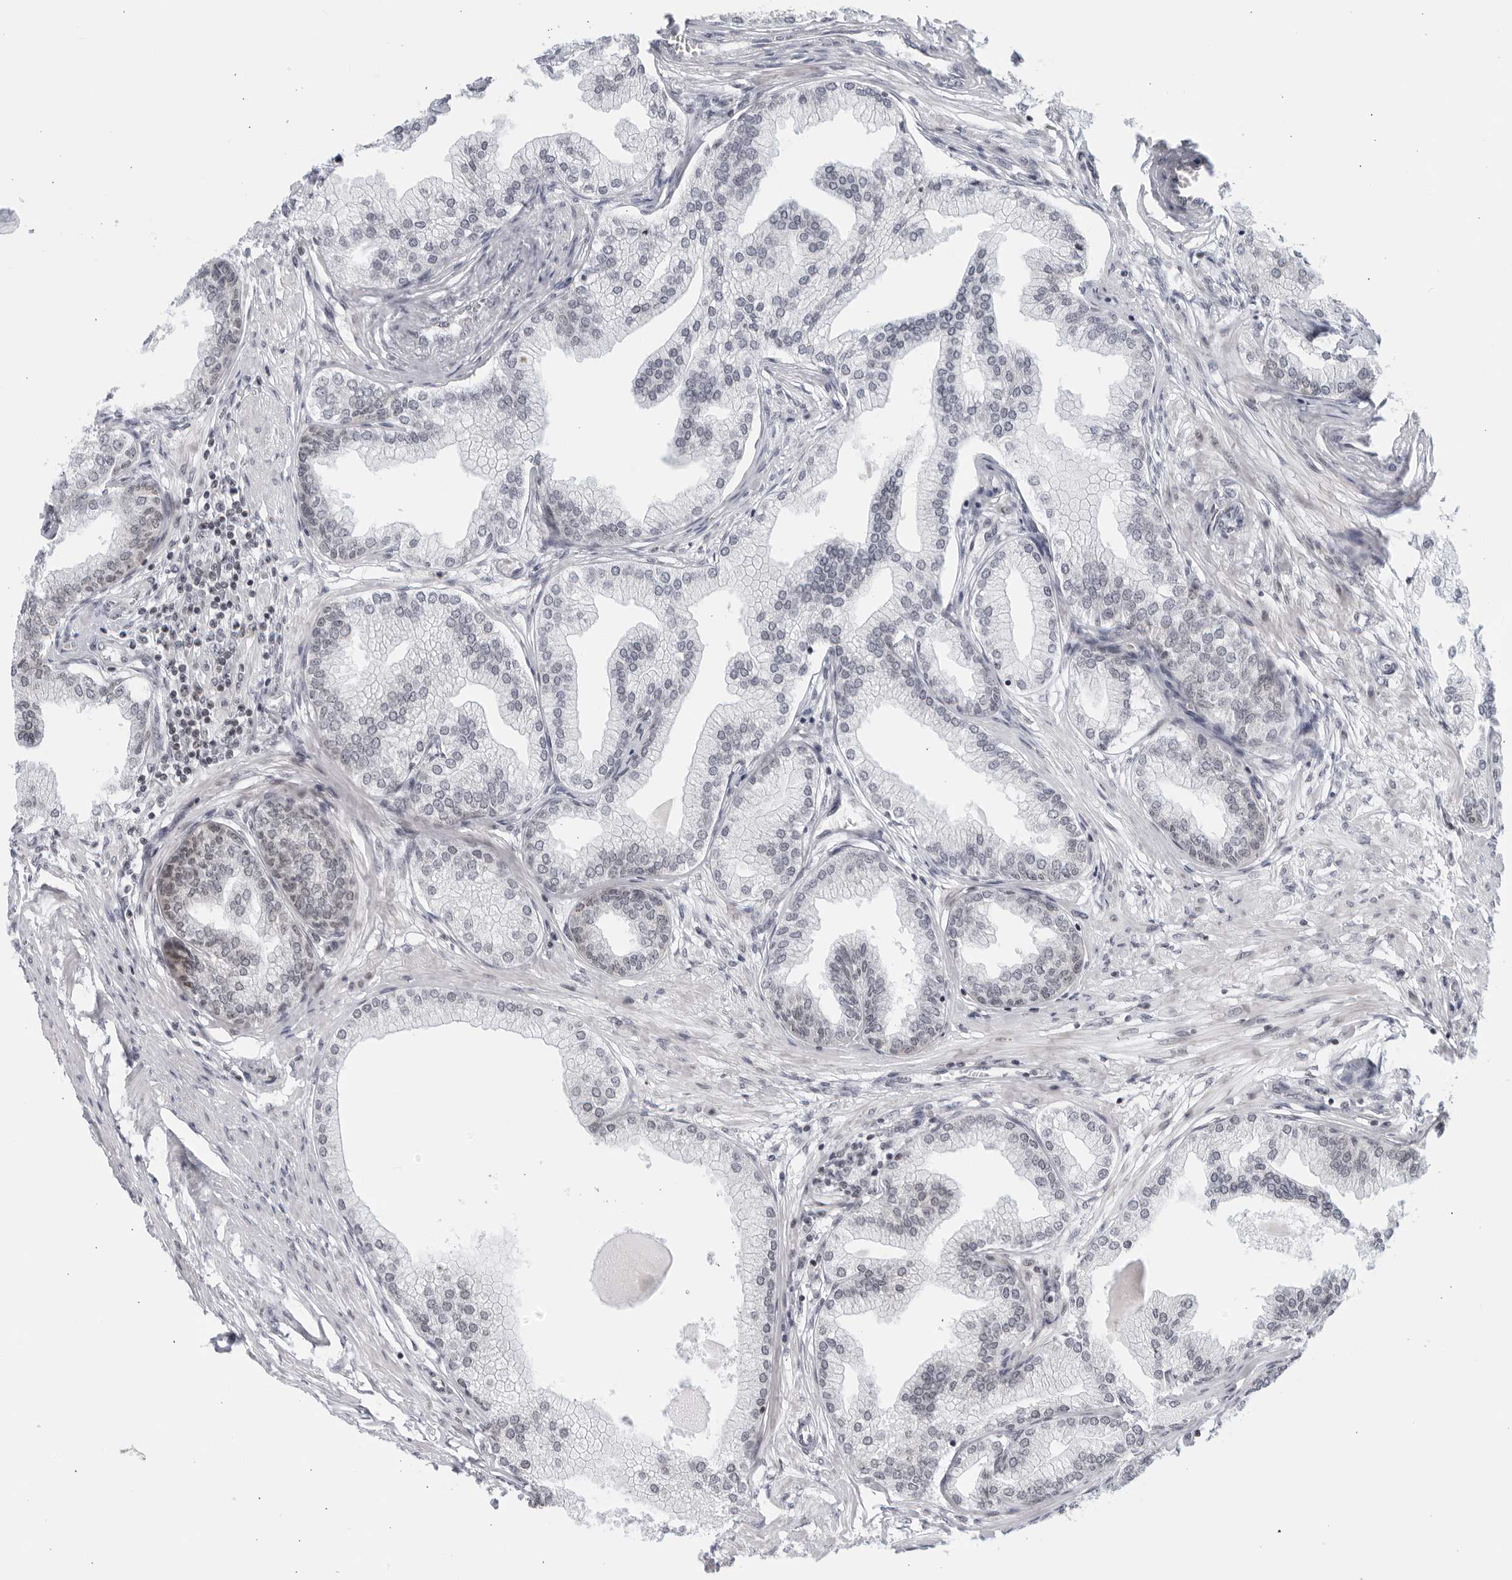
{"staining": {"intensity": "moderate", "quantity": "<25%", "location": "nuclear"}, "tissue": "prostate", "cell_type": "Glandular cells", "image_type": "normal", "snomed": [{"axis": "morphology", "description": "Normal tissue, NOS"}, {"axis": "morphology", "description": "Urothelial carcinoma, Low grade"}, {"axis": "topography", "description": "Urinary bladder"}, {"axis": "topography", "description": "Prostate"}], "caption": "DAB (3,3'-diaminobenzidine) immunohistochemical staining of benign prostate shows moderate nuclear protein expression in about <25% of glandular cells. Nuclei are stained in blue.", "gene": "RAB11FIP3", "patient": {"sex": "male", "age": 60}}